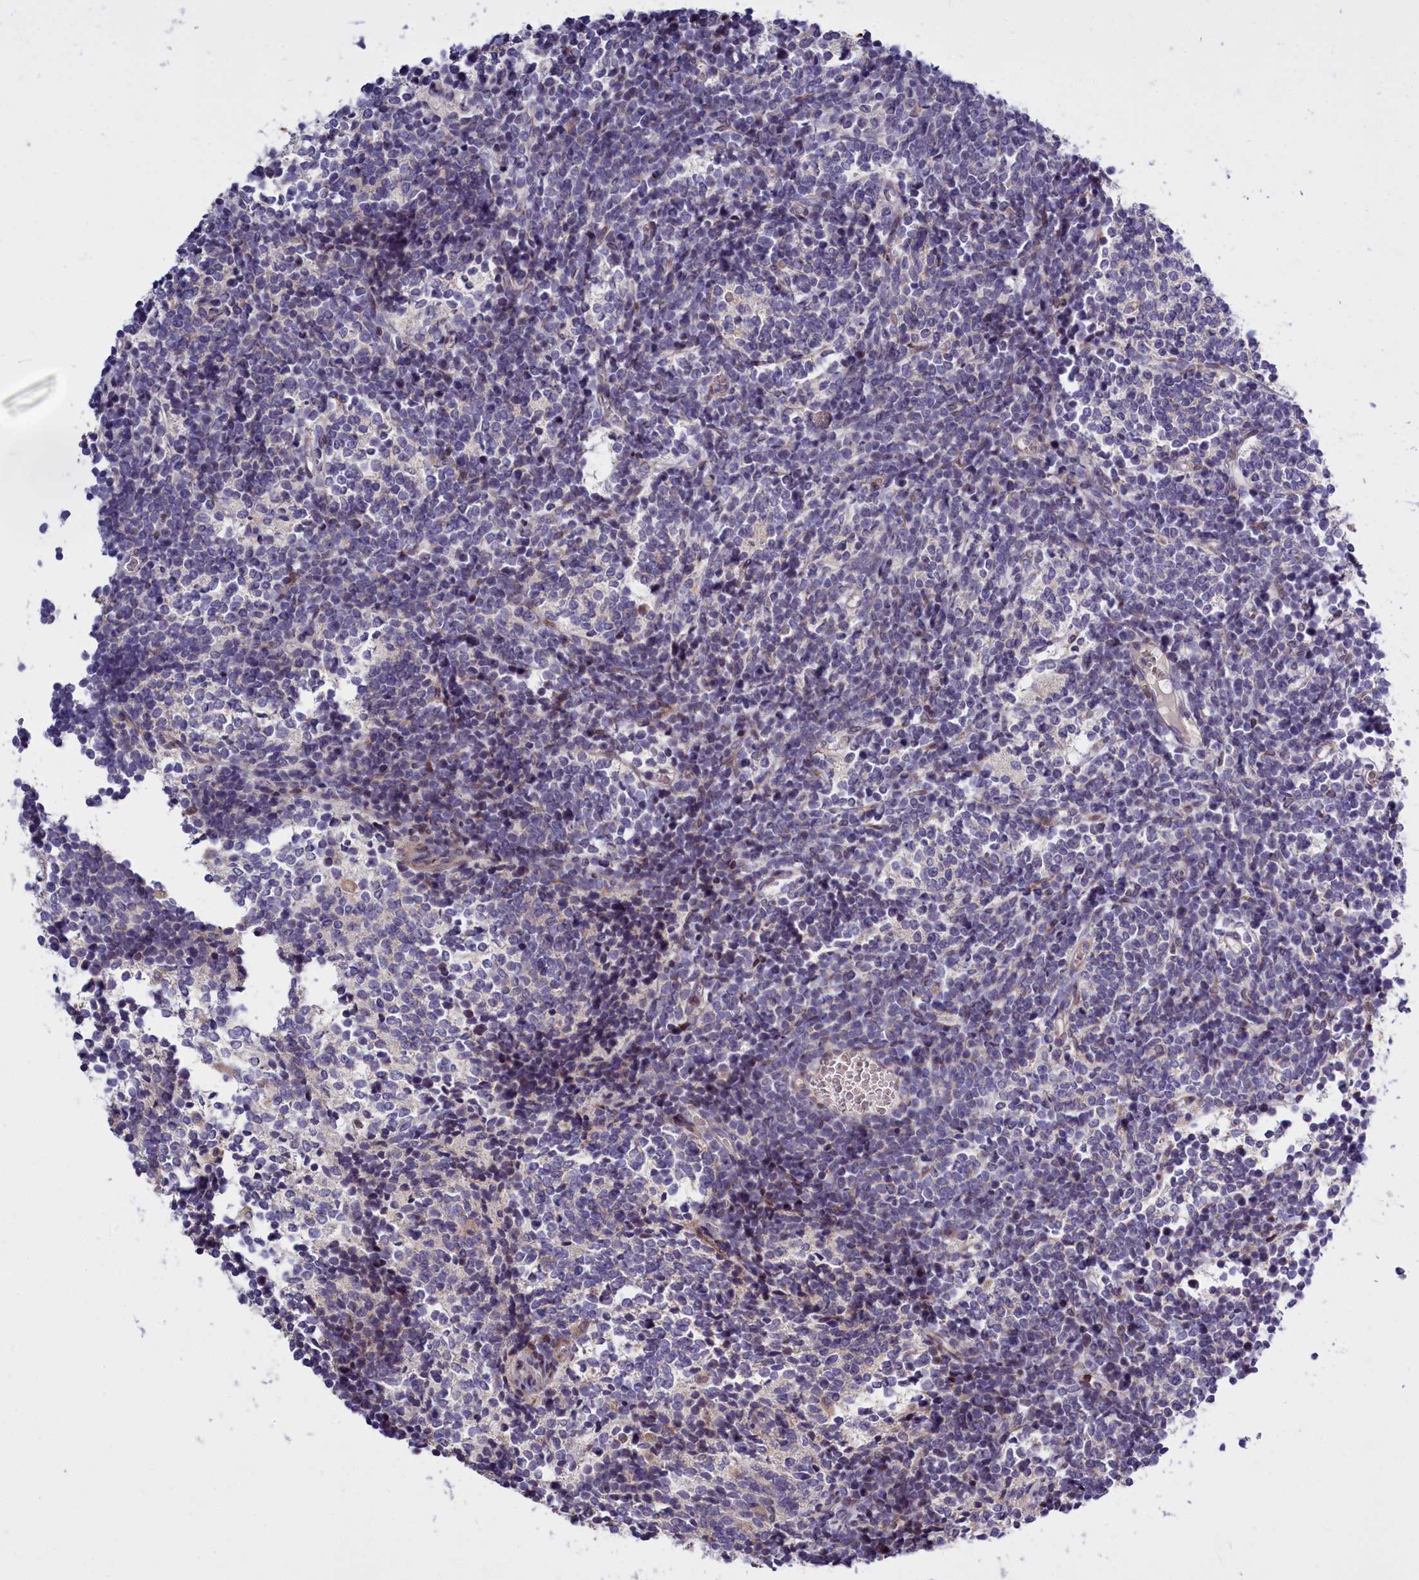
{"staining": {"intensity": "negative", "quantity": "none", "location": "none"}, "tissue": "glioma", "cell_type": "Tumor cells", "image_type": "cancer", "snomed": [{"axis": "morphology", "description": "Glioma, malignant, Low grade"}, {"axis": "topography", "description": "Brain"}], "caption": "This photomicrograph is of malignant glioma (low-grade) stained with immunohistochemistry (IHC) to label a protein in brown with the nuclei are counter-stained blue. There is no staining in tumor cells.", "gene": "RAPGEF4", "patient": {"sex": "female", "age": 1}}